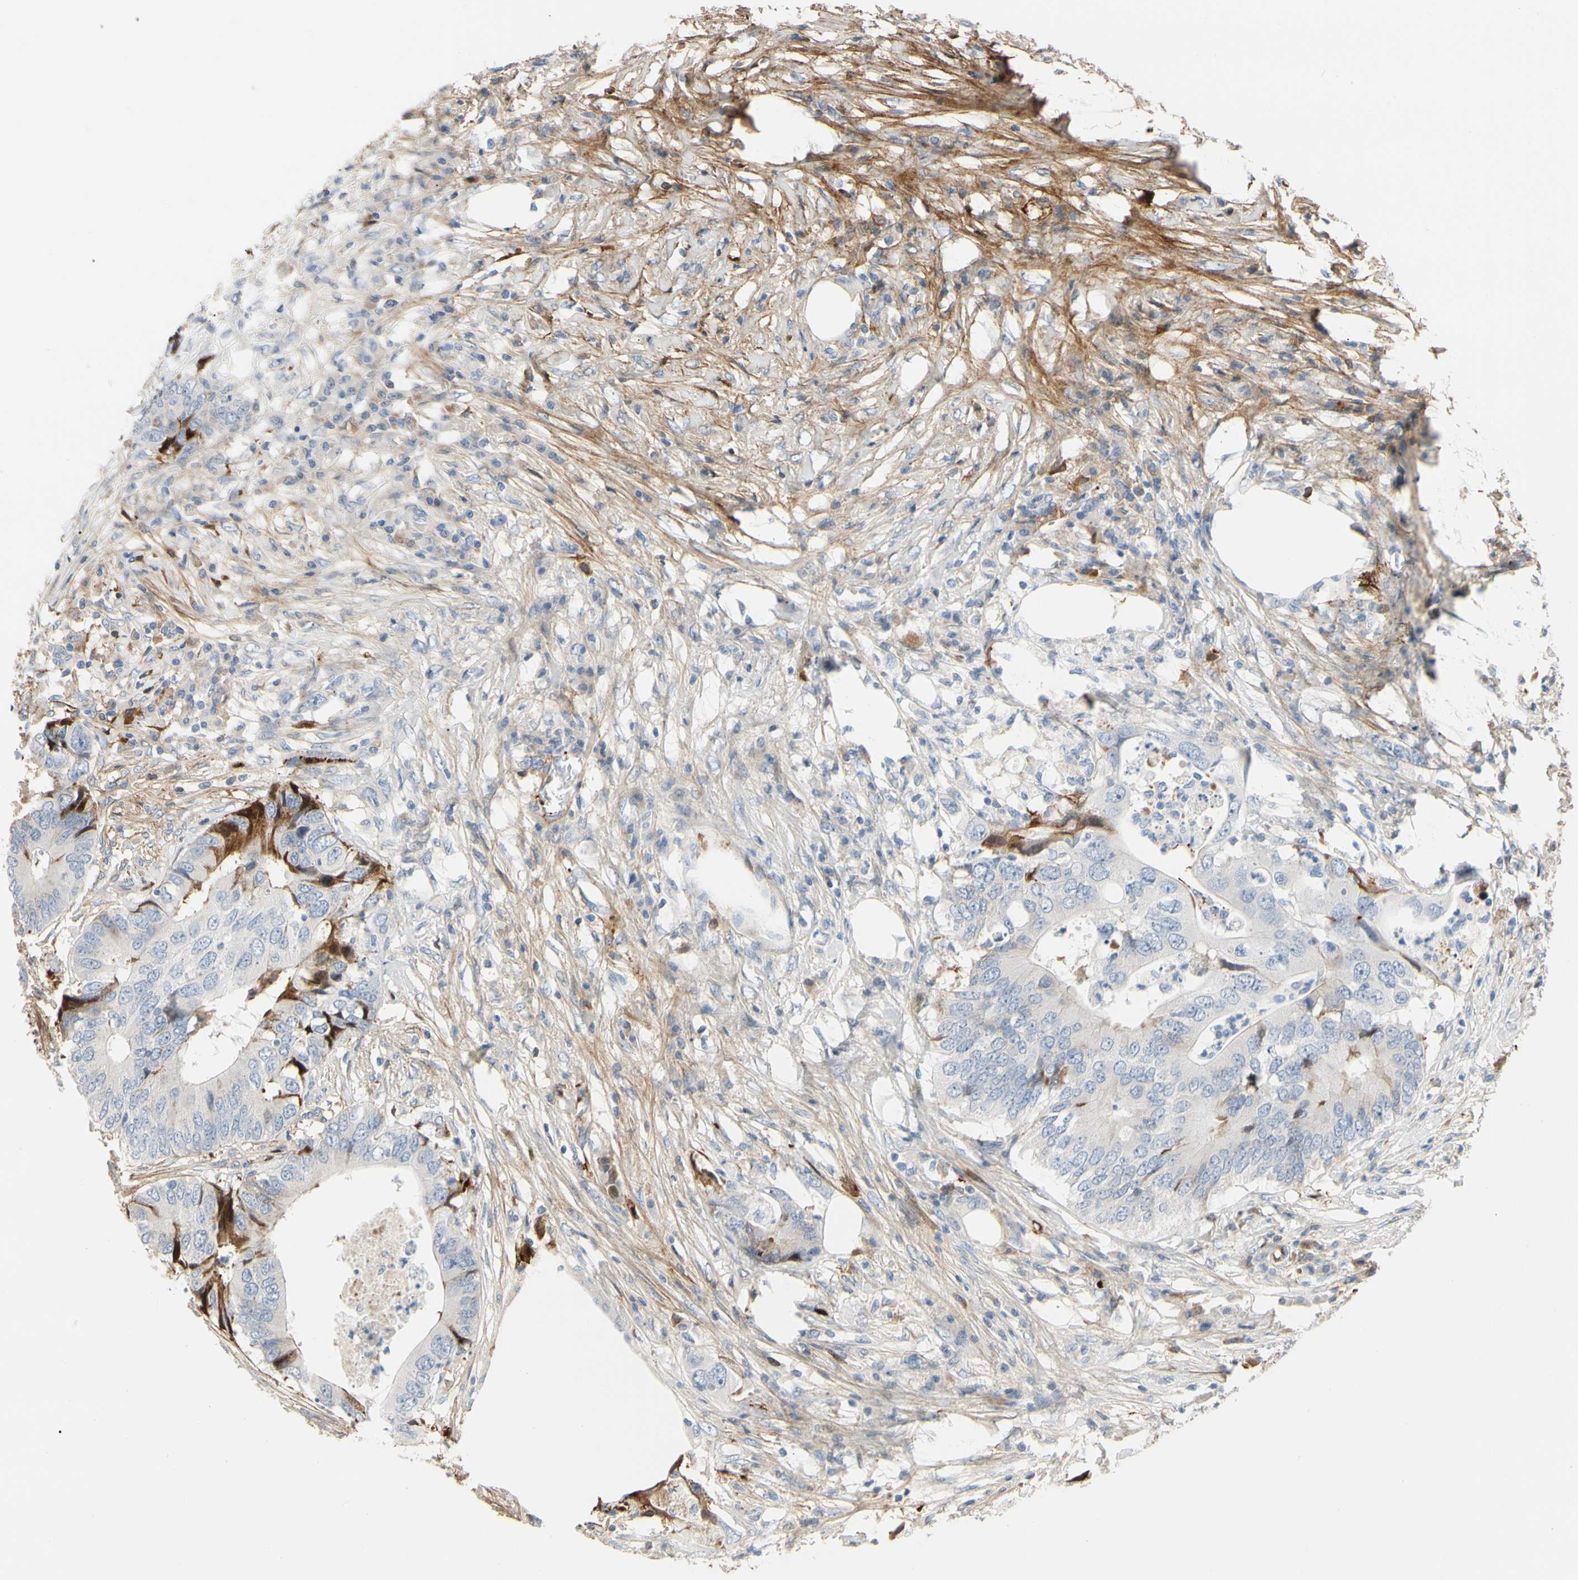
{"staining": {"intensity": "strong", "quantity": "<25%", "location": "cytoplasmic/membranous"}, "tissue": "colorectal cancer", "cell_type": "Tumor cells", "image_type": "cancer", "snomed": [{"axis": "morphology", "description": "Adenocarcinoma, NOS"}, {"axis": "topography", "description": "Colon"}], "caption": "IHC image of colorectal adenocarcinoma stained for a protein (brown), which exhibits medium levels of strong cytoplasmic/membranous positivity in about <25% of tumor cells.", "gene": "FGB", "patient": {"sex": "male", "age": 71}}